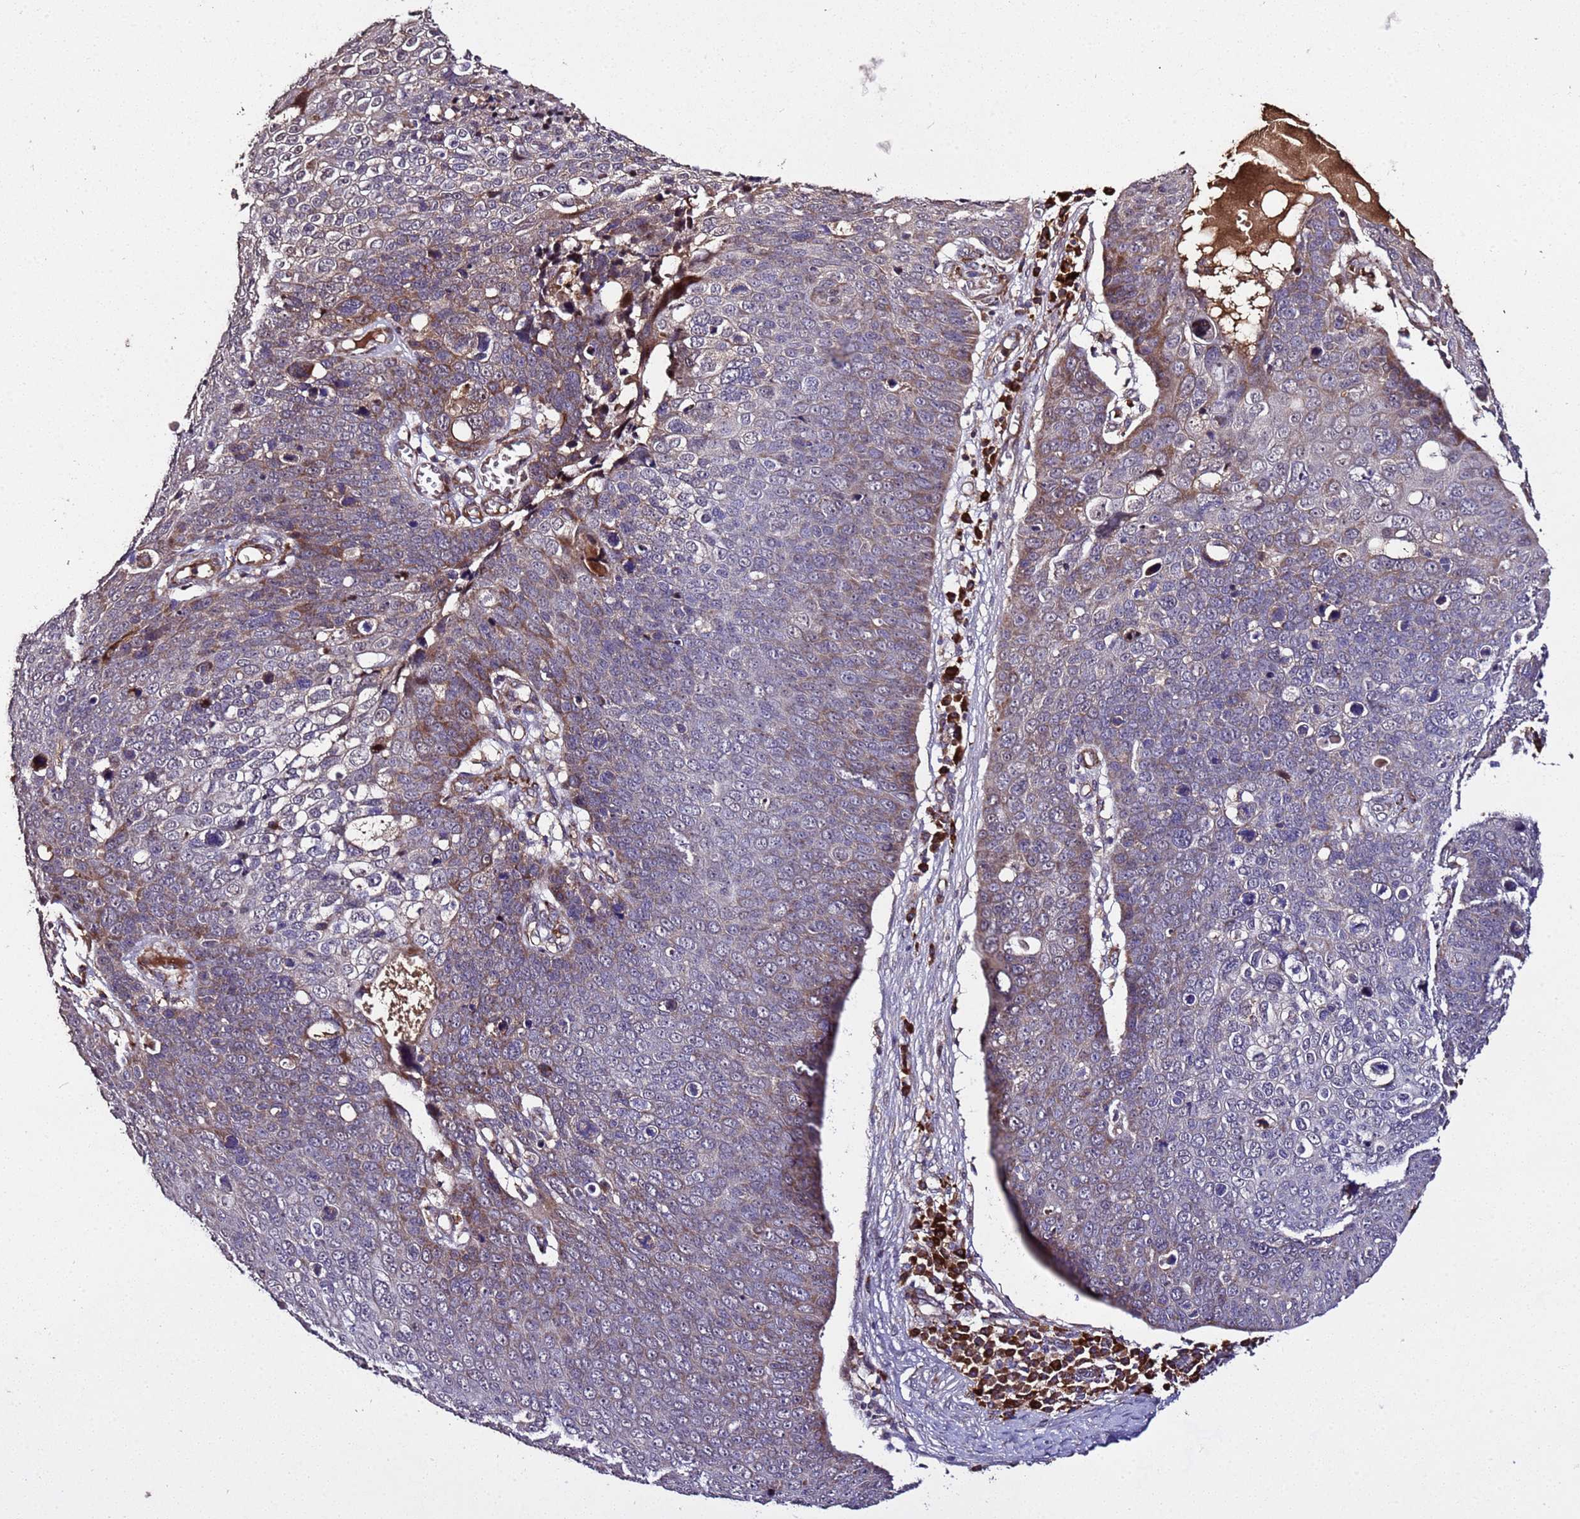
{"staining": {"intensity": "moderate", "quantity": "<25%", "location": "cytoplasmic/membranous"}, "tissue": "skin cancer", "cell_type": "Tumor cells", "image_type": "cancer", "snomed": [{"axis": "morphology", "description": "Squamous cell carcinoma, NOS"}, {"axis": "topography", "description": "Skin"}], "caption": "Protein expression analysis of skin squamous cell carcinoma reveals moderate cytoplasmic/membranous staining in about <25% of tumor cells.", "gene": "WNK4", "patient": {"sex": "male", "age": 71}}